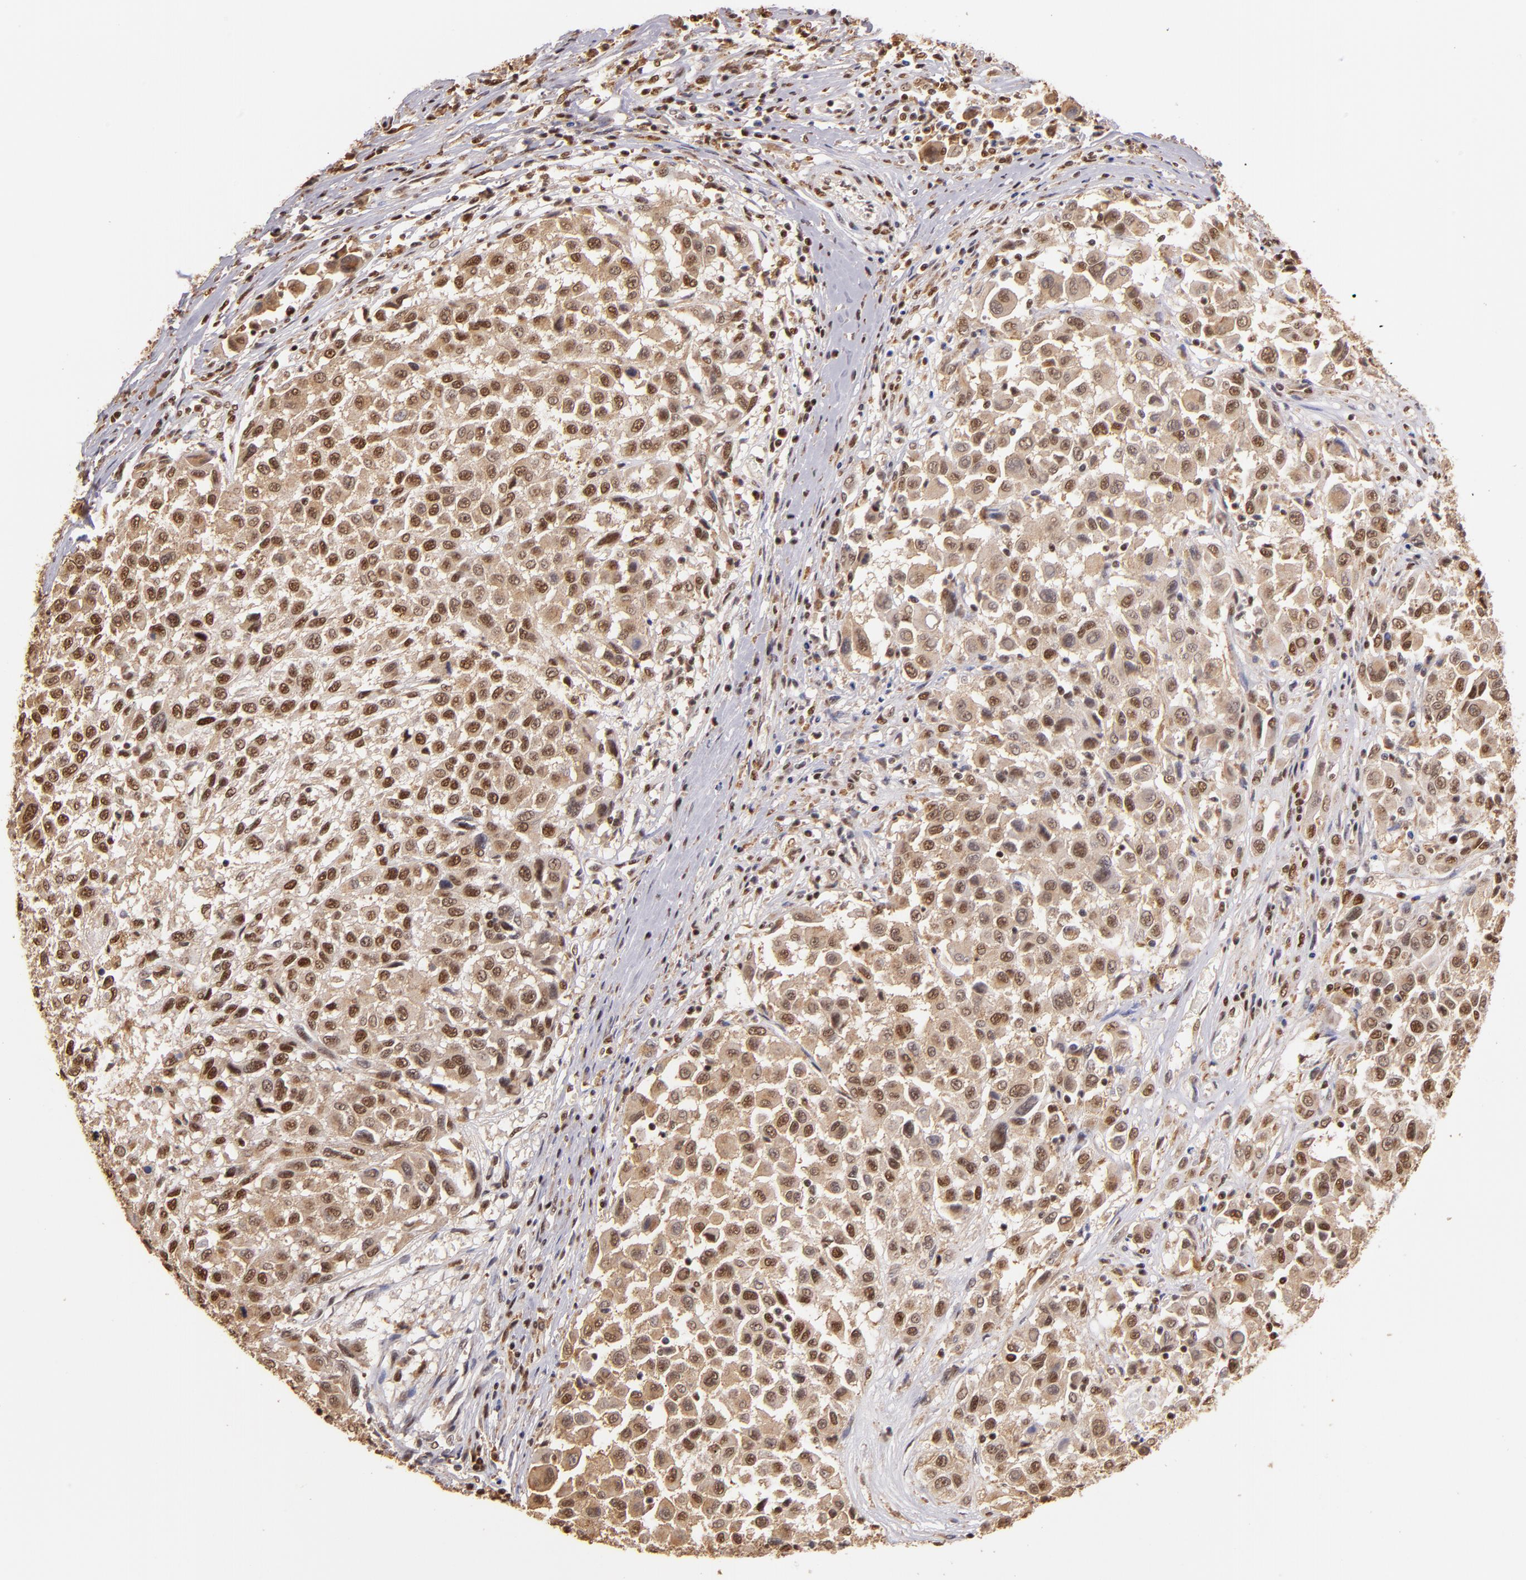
{"staining": {"intensity": "moderate", "quantity": ">75%", "location": "cytoplasmic/membranous,nuclear"}, "tissue": "melanoma", "cell_type": "Tumor cells", "image_type": "cancer", "snomed": [{"axis": "morphology", "description": "Malignant melanoma, Metastatic site"}, {"axis": "topography", "description": "Lymph node"}], "caption": "This is an image of IHC staining of melanoma, which shows moderate positivity in the cytoplasmic/membranous and nuclear of tumor cells.", "gene": "SP1", "patient": {"sex": "male", "age": 61}}